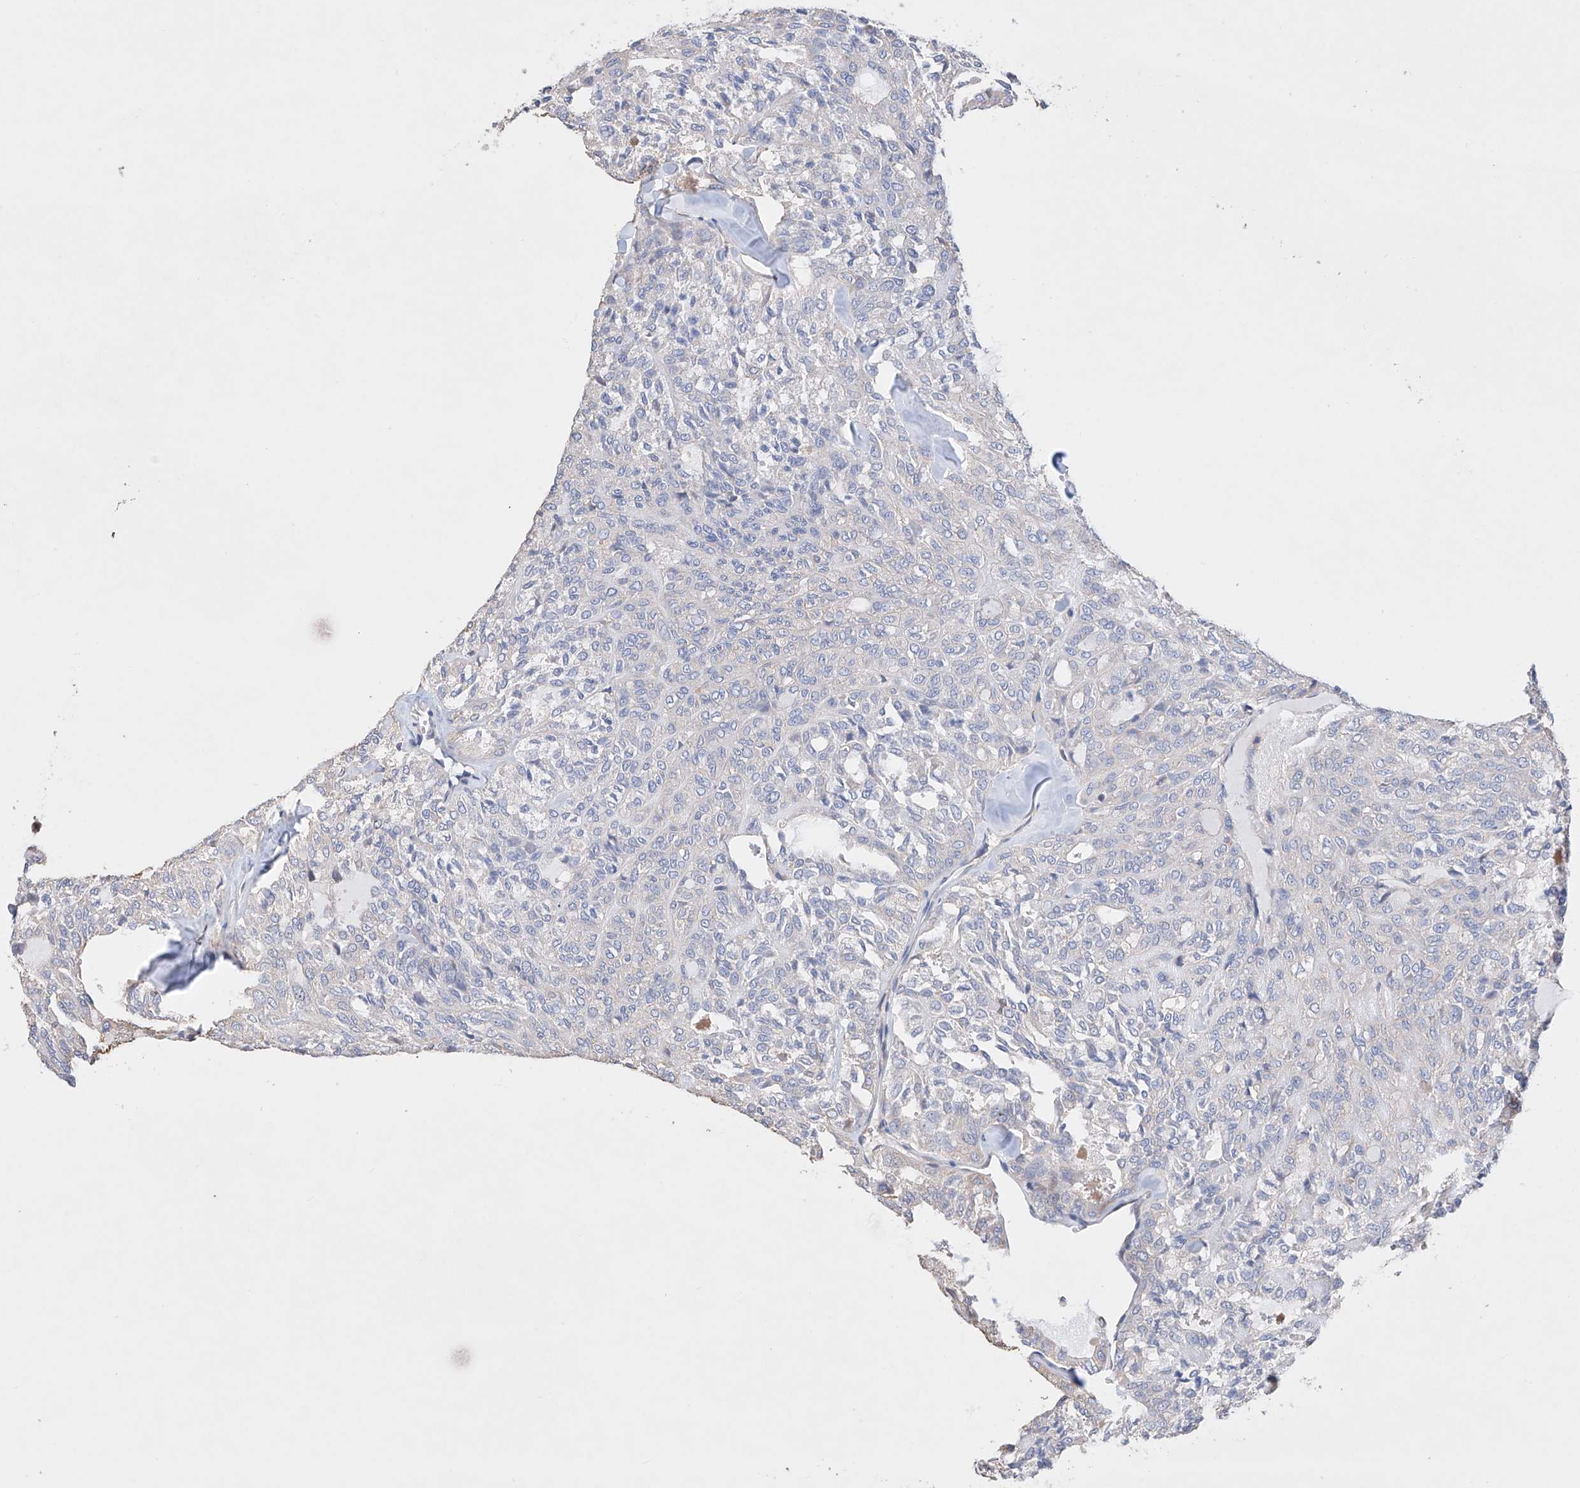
{"staining": {"intensity": "negative", "quantity": "none", "location": "none"}, "tissue": "thyroid cancer", "cell_type": "Tumor cells", "image_type": "cancer", "snomed": [{"axis": "morphology", "description": "Follicular adenoma carcinoma, NOS"}, {"axis": "topography", "description": "Thyroid gland"}], "caption": "Immunohistochemical staining of human follicular adenoma carcinoma (thyroid) reveals no significant positivity in tumor cells.", "gene": "AFG1L", "patient": {"sex": "male", "age": 75}}